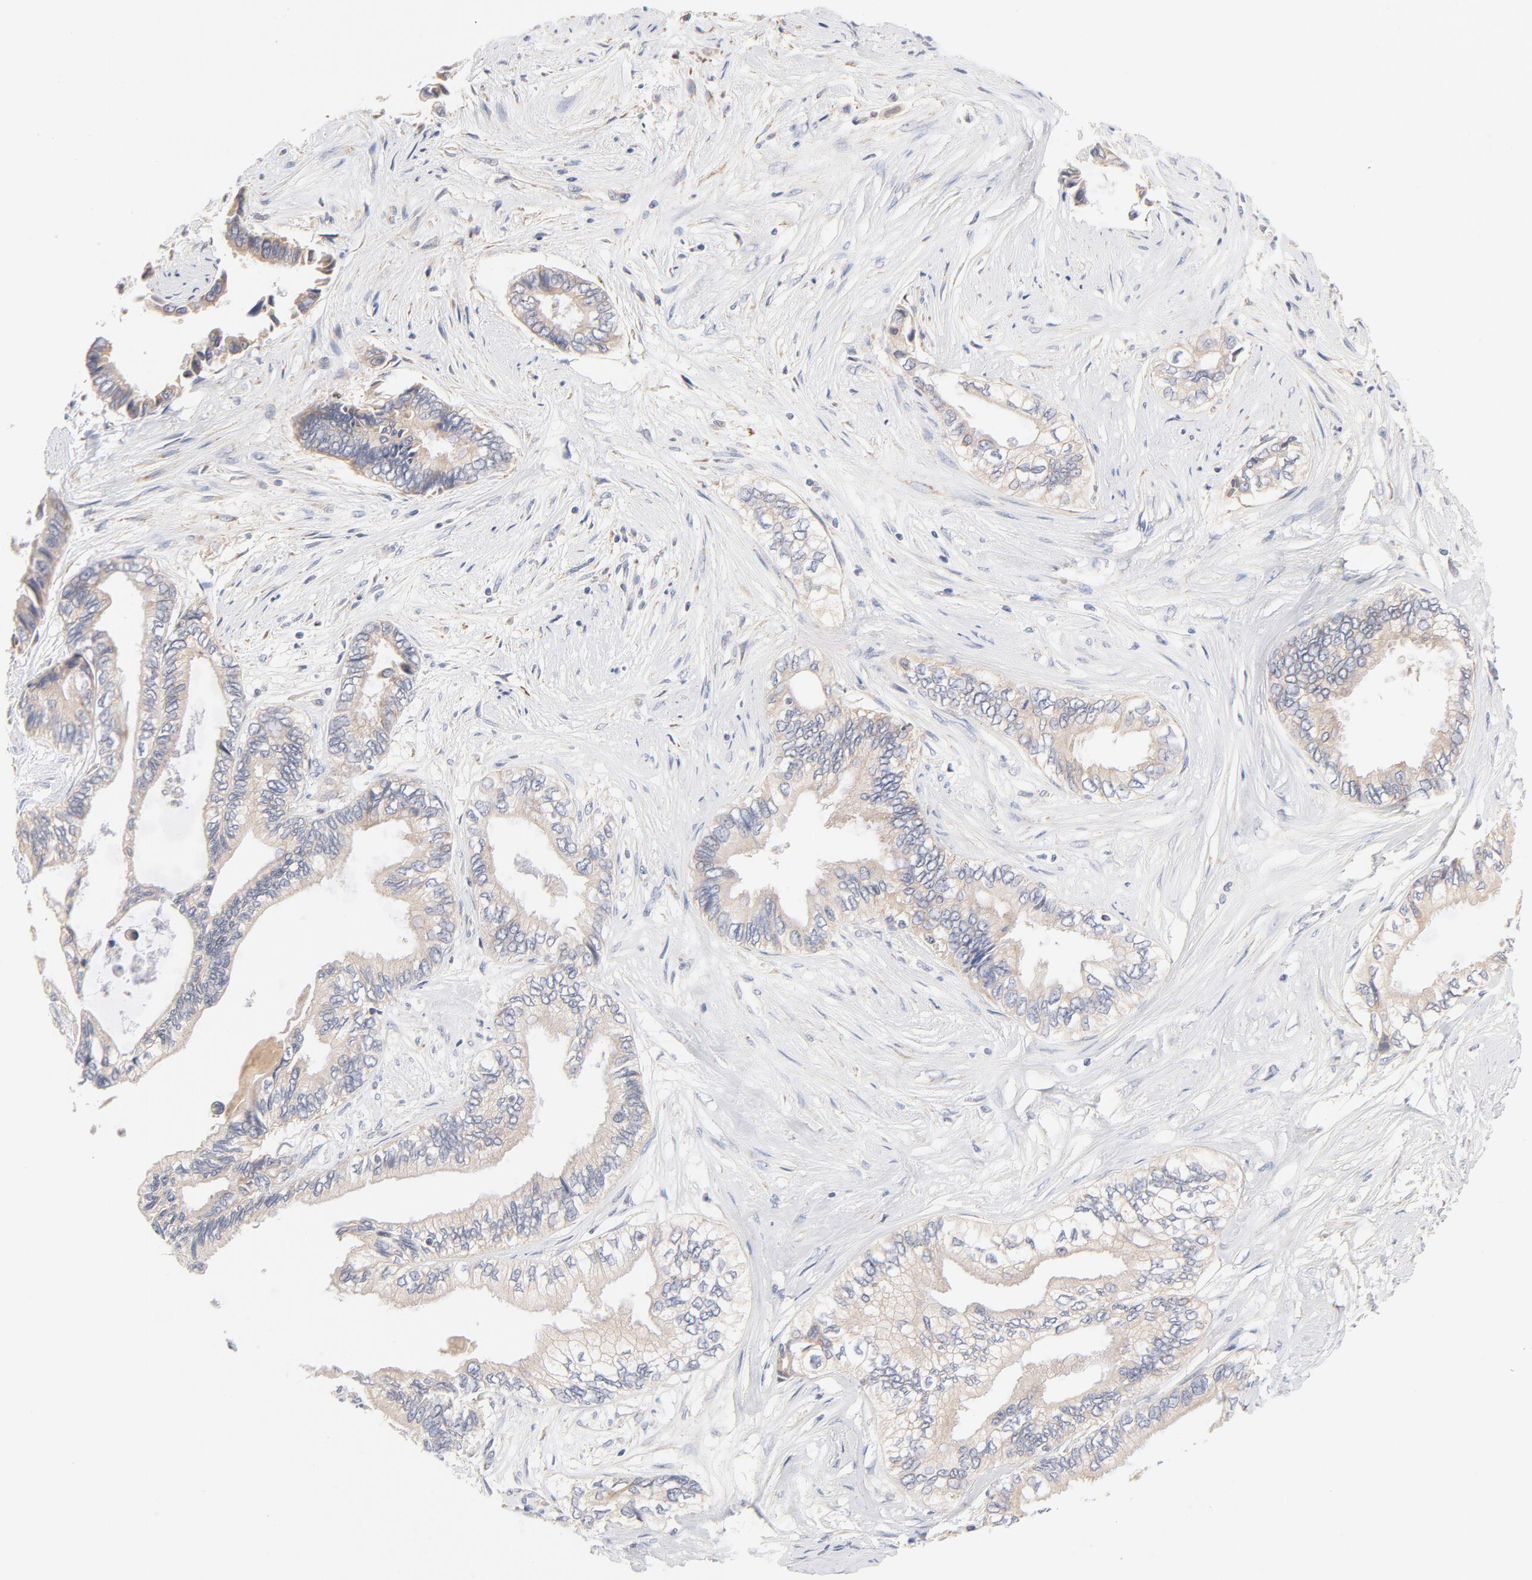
{"staining": {"intensity": "weak", "quantity": ">75%", "location": "cytoplasmic/membranous"}, "tissue": "pancreatic cancer", "cell_type": "Tumor cells", "image_type": "cancer", "snomed": [{"axis": "morphology", "description": "Adenocarcinoma, NOS"}, {"axis": "topography", "description": "Pancreas"}], "caption": "The histopathology image exhibits staining of pancreatic cancer (adenocarcinoma), revealing weak cytoplasmic/membranous protein staining (brown color) within tumor cells.", "gene": "MTERF2", "patient": {"sex": "female", "age": 66}}